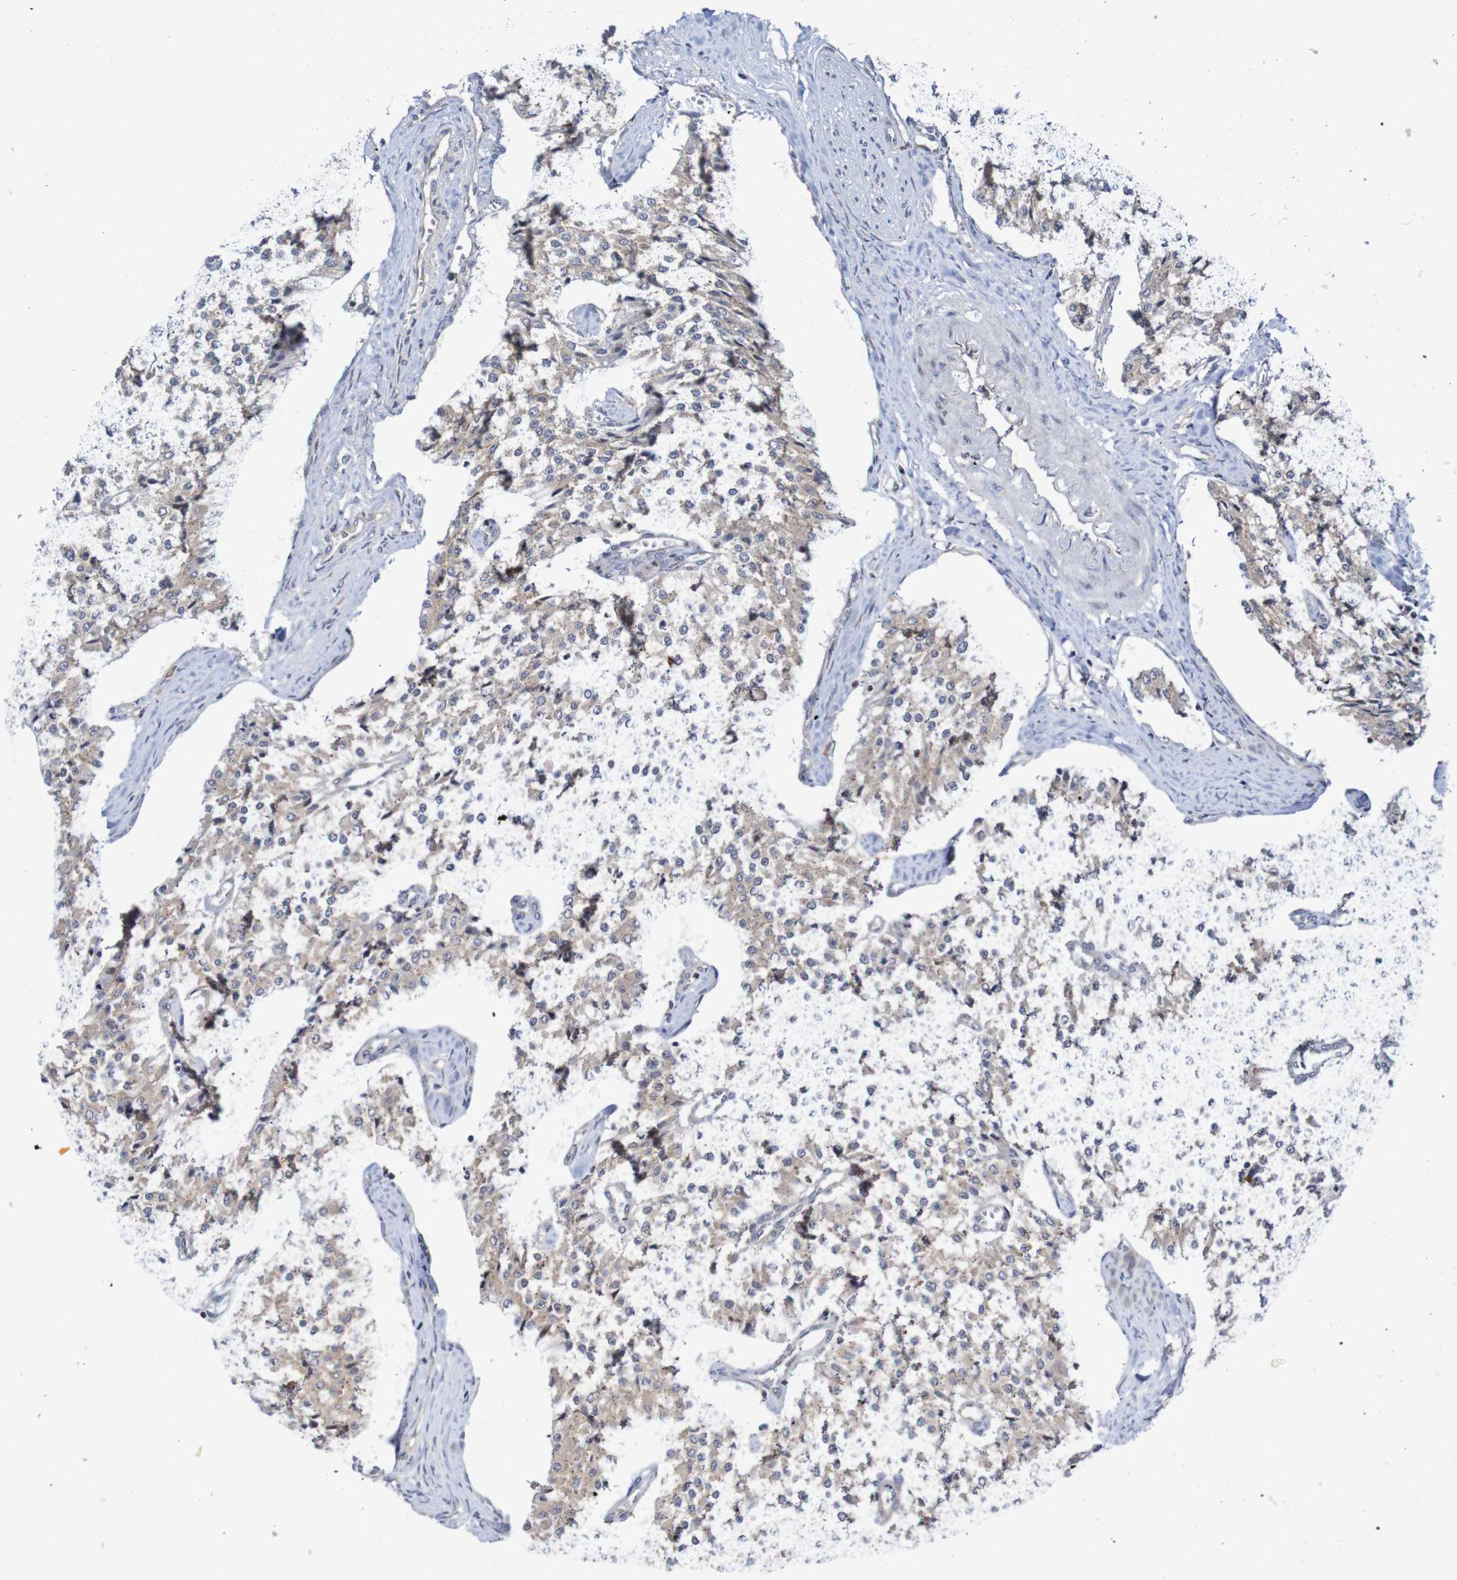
{"staining": {"intensity": "weak", "quantity": "<25%", "location": "cytoplasmic/membranous"}, "tissue": "carcinoid", "cell_type": "Tumor cells", "image_type": "cancer", "snomed": [{"axis": "morphology", "description": "Carcinoid, malignant, NOS"}, {"axis": "topography", "description": "Colon"}], "caption": "High power microscopy histopathology image of an immunohistochemistry (IHC) photomicrograph of carcinoid, revealing no significant positivity in tumor cells.", "gene": "LRRC47", "patient": {"sex": "female", "age": 52}}